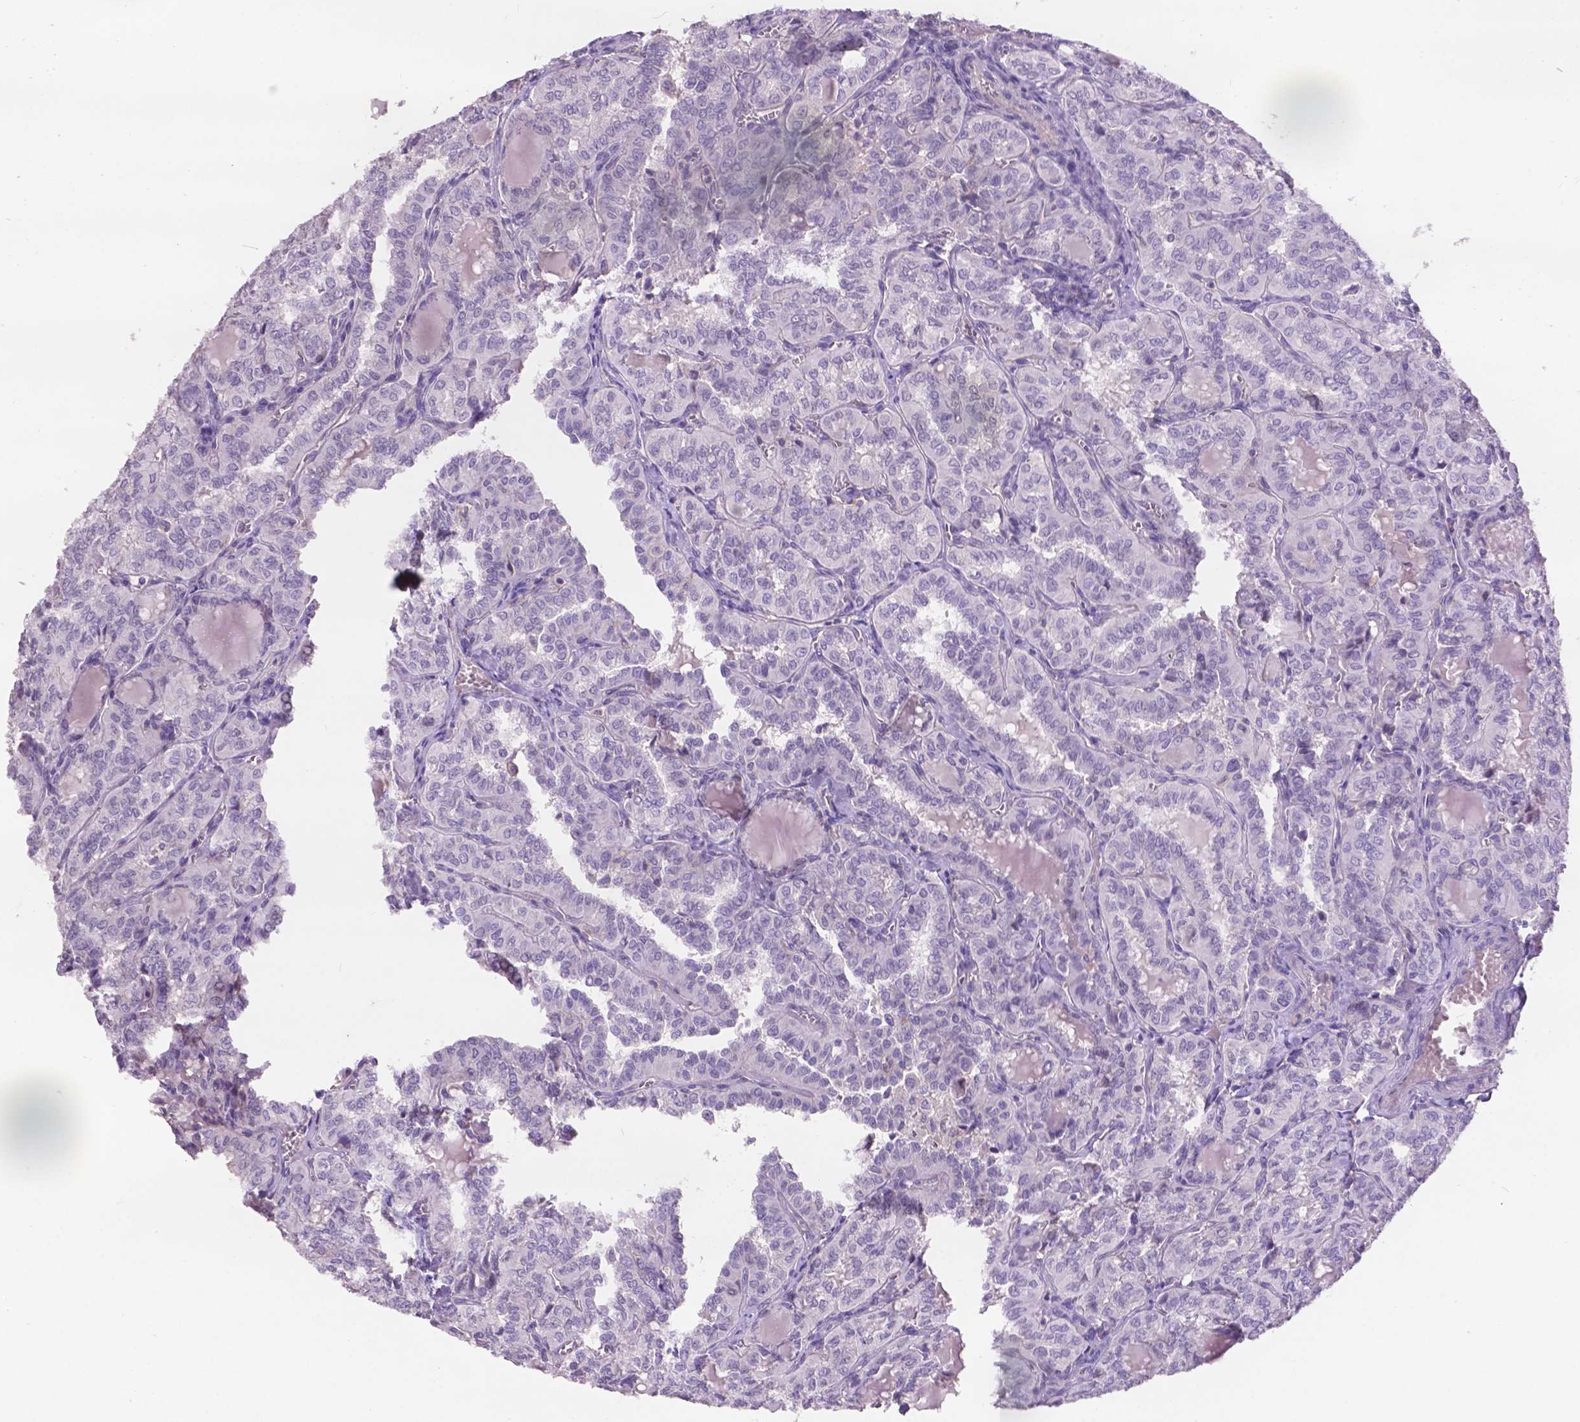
{"staining": {"intensity": "negative", "quantity": "none", "location": "none"}, "tissue": "thyroid cancer", "cell_type": "Tumor cells", "image_type": "cancer", "snomed": [{"axis": "morphology", "description": "Papillary adenocarcinoma, NOS"}, {"axis": "topography", "description": "Thyroid gland"}], "caption": "Immunohistochemistry (IHC) image of neoplastic tissue: thyroid cancer stained with DAB (3,3'-diaminobenzidine) demonstrates no significant protein positivity in tumor cells. (Stains: DAB IHC with hematoxylin counter stain, Microscopy: brightfield microscopy at high magnification).", "gene": "PLSCR1", "patient": {"sex": "female", "age": 41}}